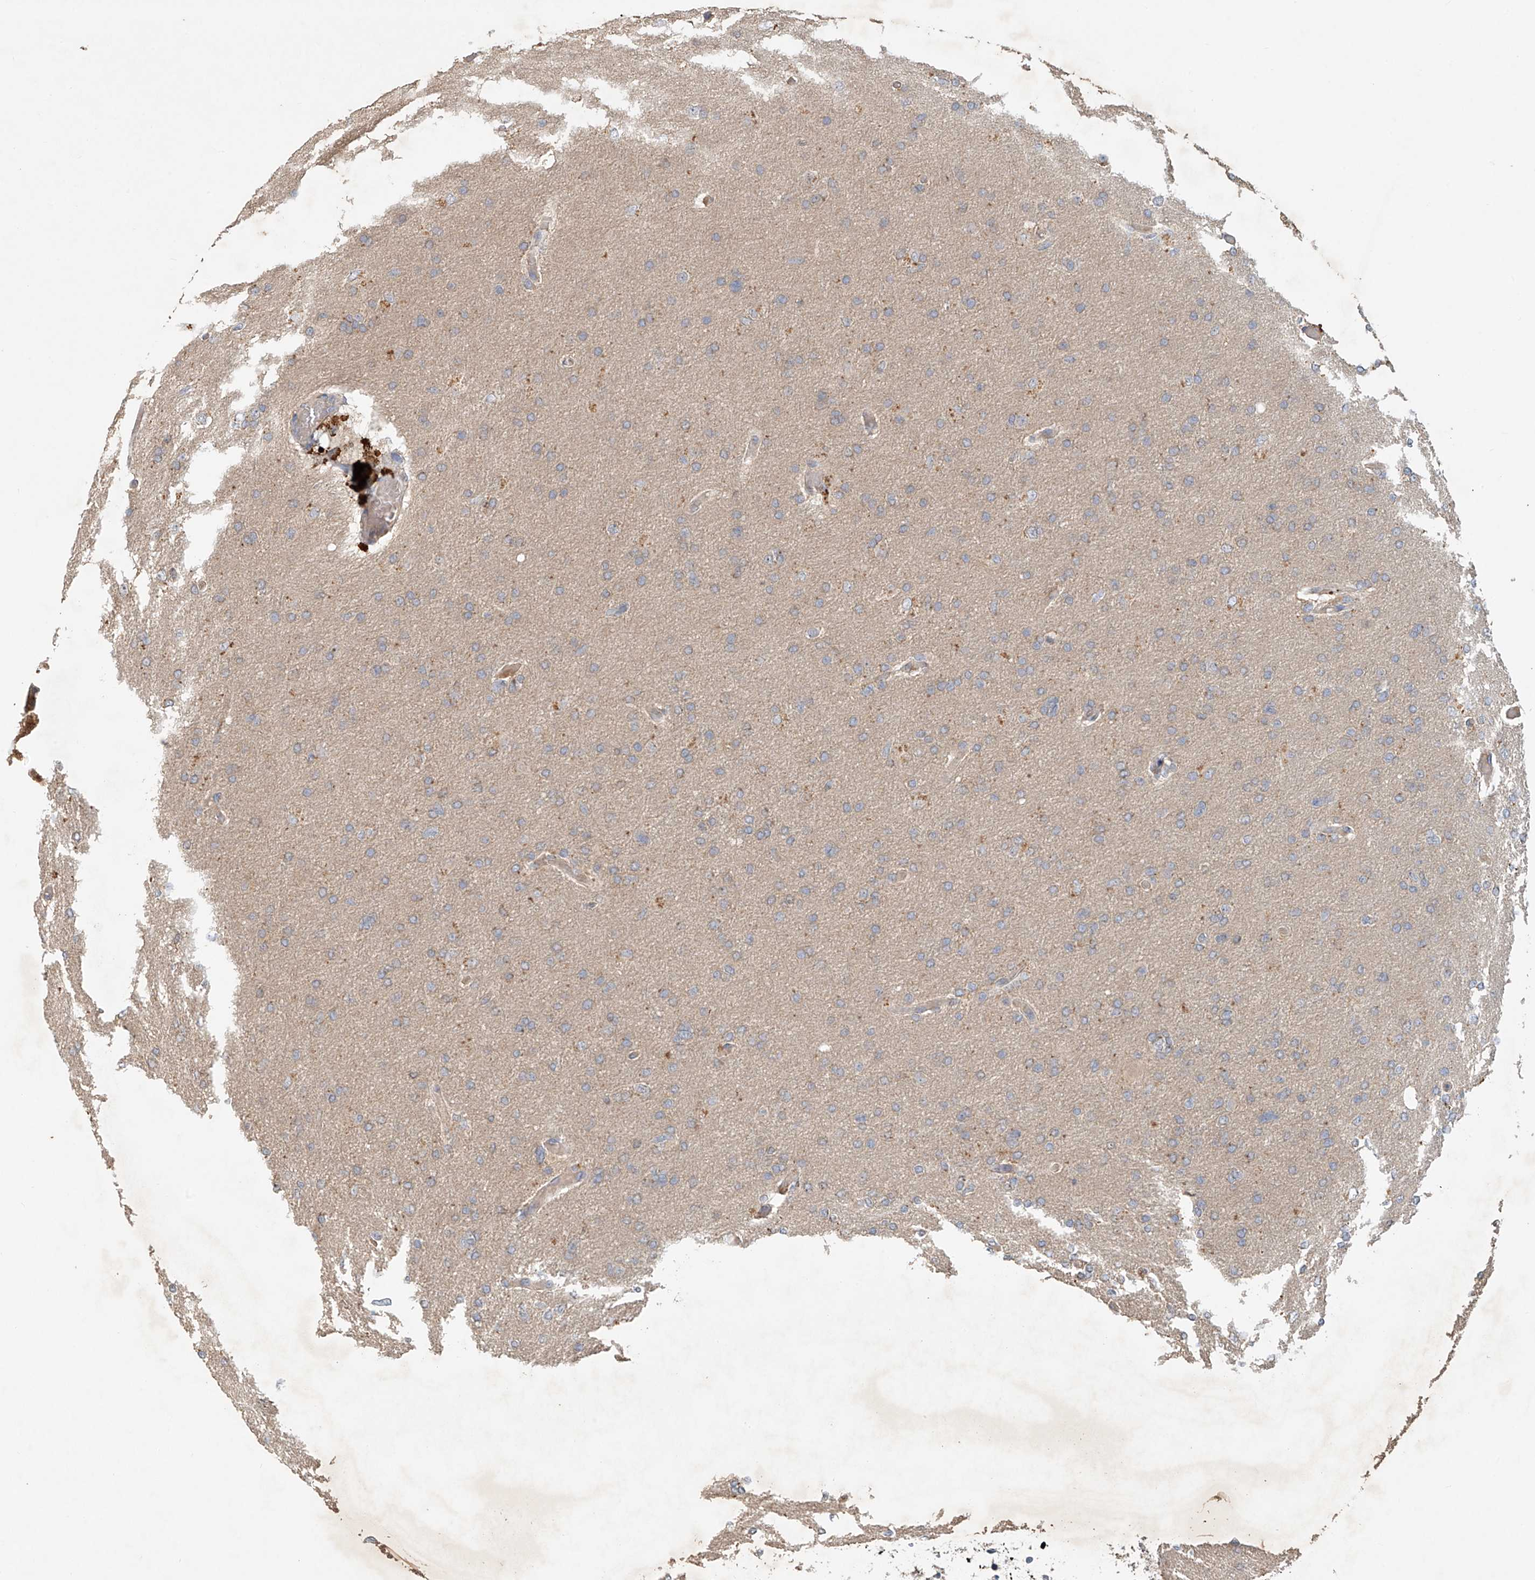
{"staining": {"intensity": "weak", "quantity": "<25%", "location": "cytoplasmic/membranous"}, "tissue": "glioma", "cell_type": "Tumor cells", "image_type": "cancer", "snomed": [{"axis": "morphology", "description": "Glioma, malignant, High grade"}, {"axis": "topography", "description": "Cerebral cortex"}], "caption": "IHC of human malignant high-grade glioma demonstrates no positivity in tumor cells.", "gene": "GNB1L", "patient": {"sex": "female", "age": 36}}